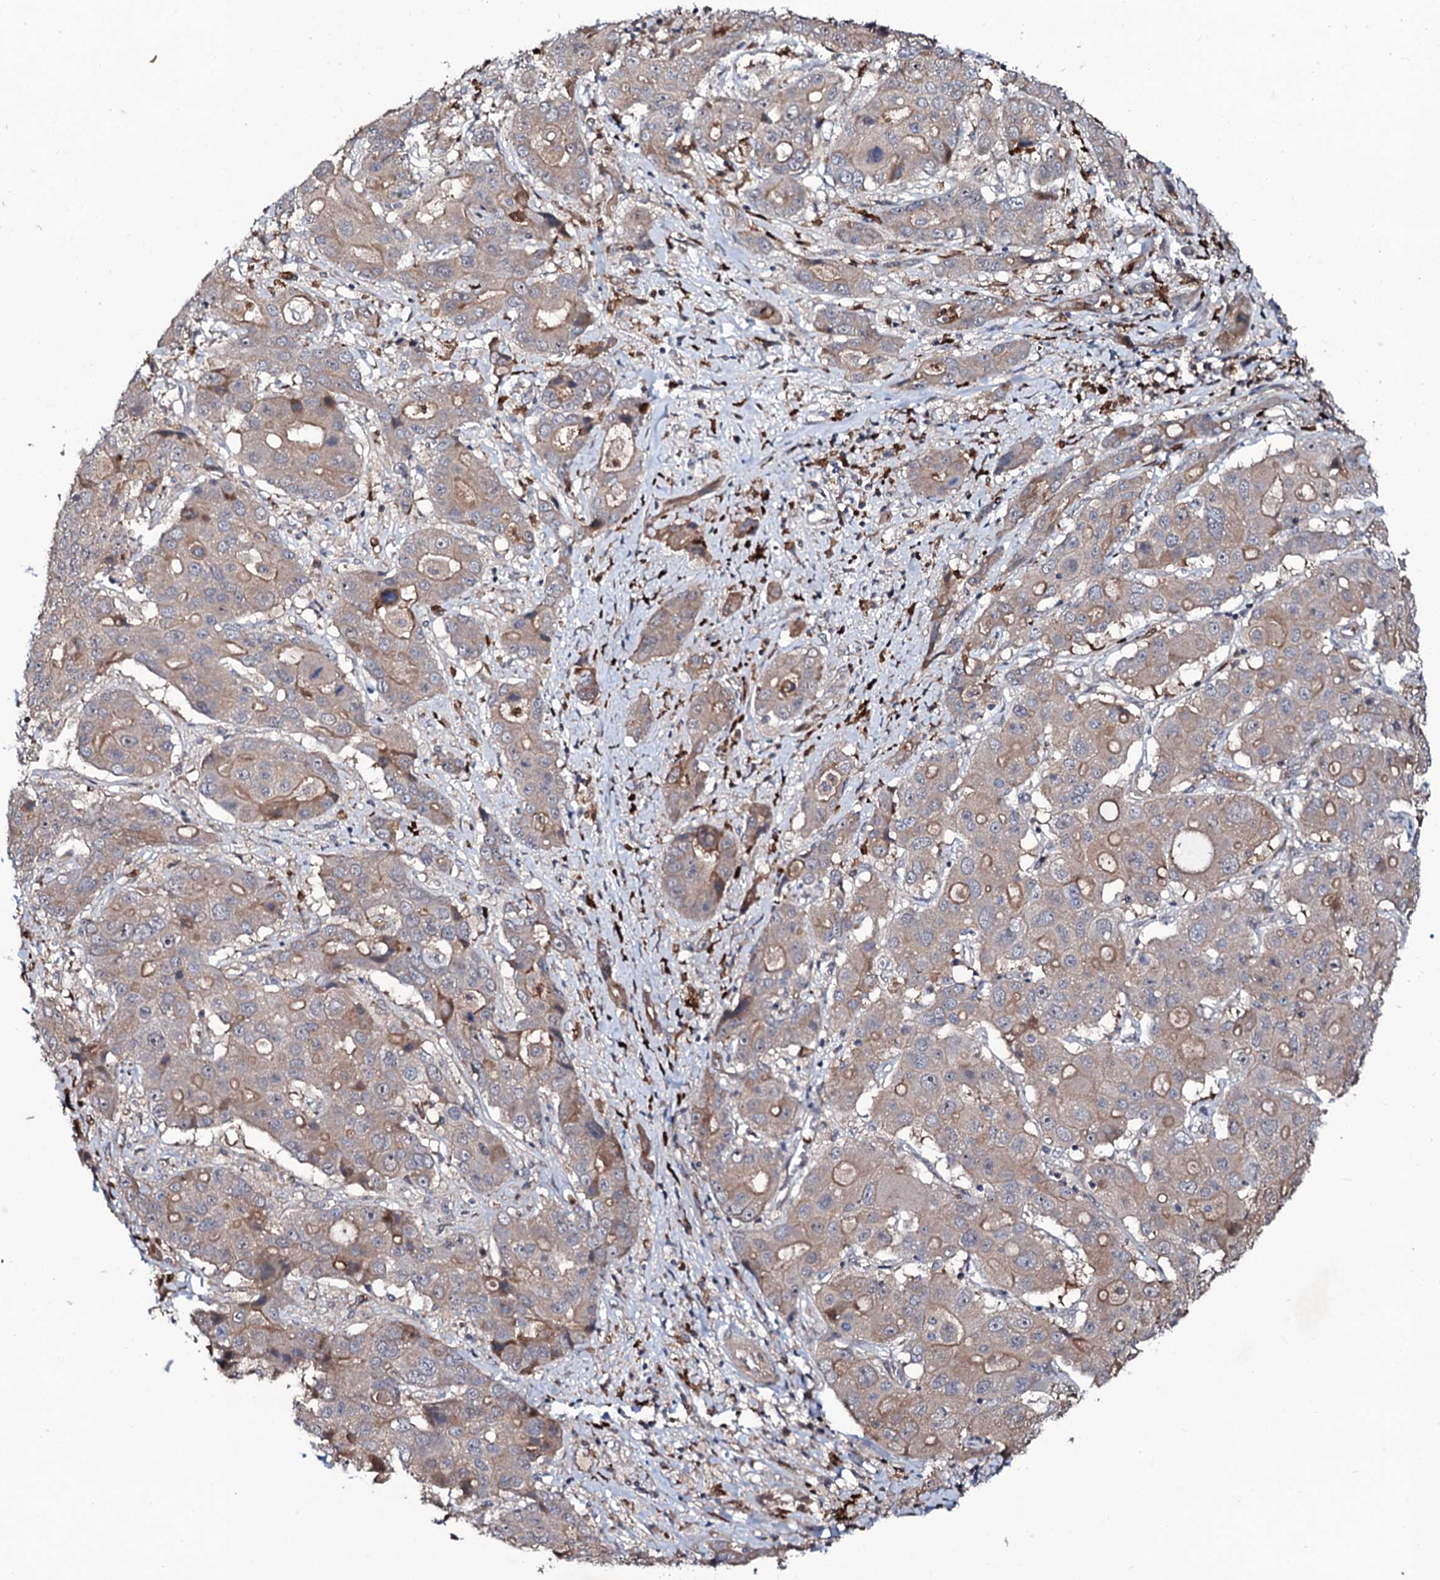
{"staining": {"intensity": "weak", "quantity": "25%-75%", "location": "cytoplasmic/membranous"}, "tissue": "liver cancer", "cell_type": "Tumor cells", "image_type": "cancer", "snomed": [{"axis": "morphology", "description": "Cholangiocarcinoma"}, {"axis": "topography", "description": "Liver"}], "caption": "A brown stain labels weak cytoplasmic/membranous expression of a protein in human liver cancer (cholangiocarcinoma) tumor cells.", "gene": "COG6", "patient": {"sex": "male", "age": 67}}